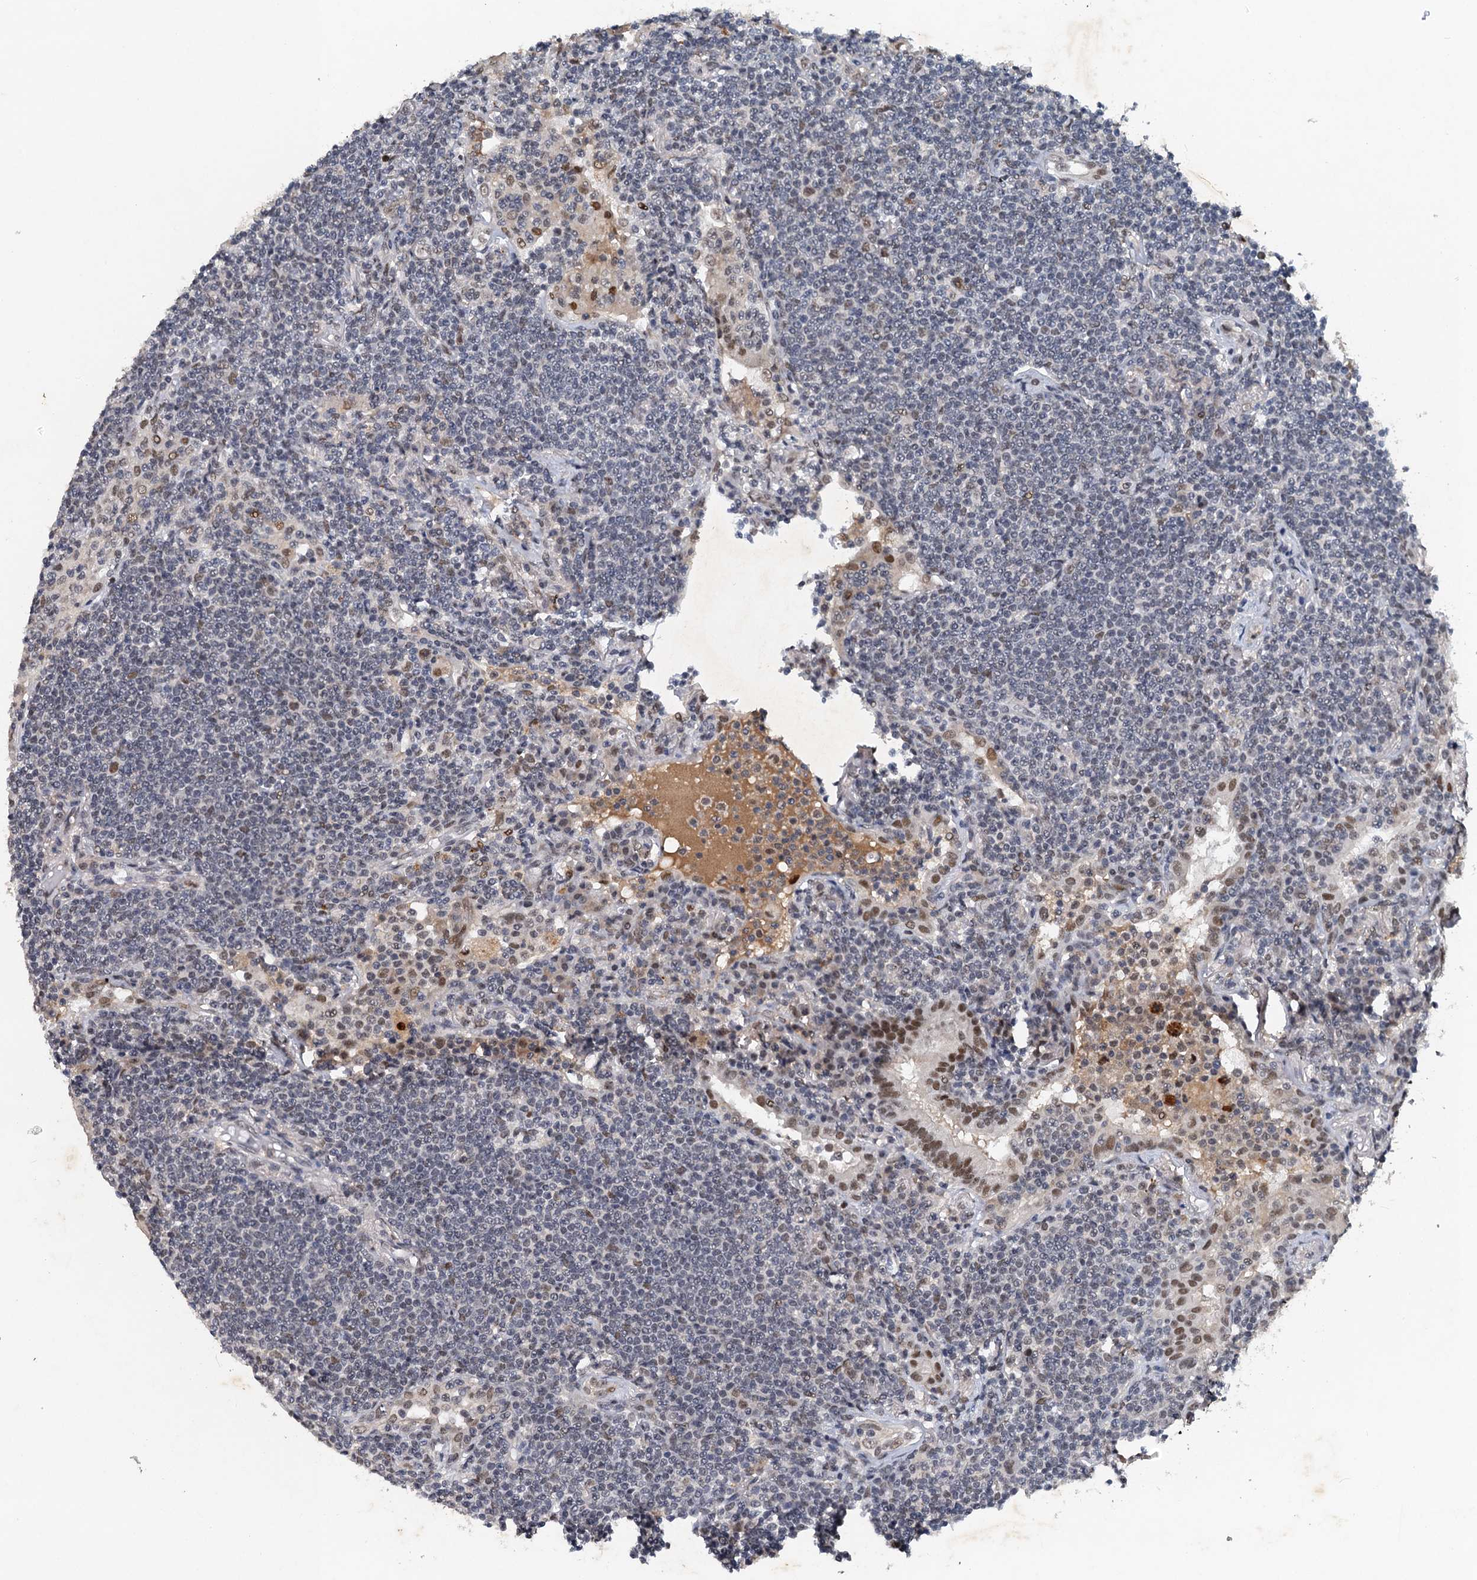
{"staining": {"intensity": "moderate", "quantity": "<25%", "location": "nuclear"}, "tissue": "lymphoma", "cell_type": "Tumor cells", "image_type": "cancer", "snomed": [{"axis": "morphology", "description": "Malignant lymphoma, non-Hodgkin's type, Low grade"}, {"axis": "topography", "description": "Lung"}], "caption": "Human lymphoma stained with a brown dye exhibits moderate nuclear positive positivity in about <25% of tumor cells.", "gene": "CSTF3", "patient": {"sex": "female", "age": 71}}